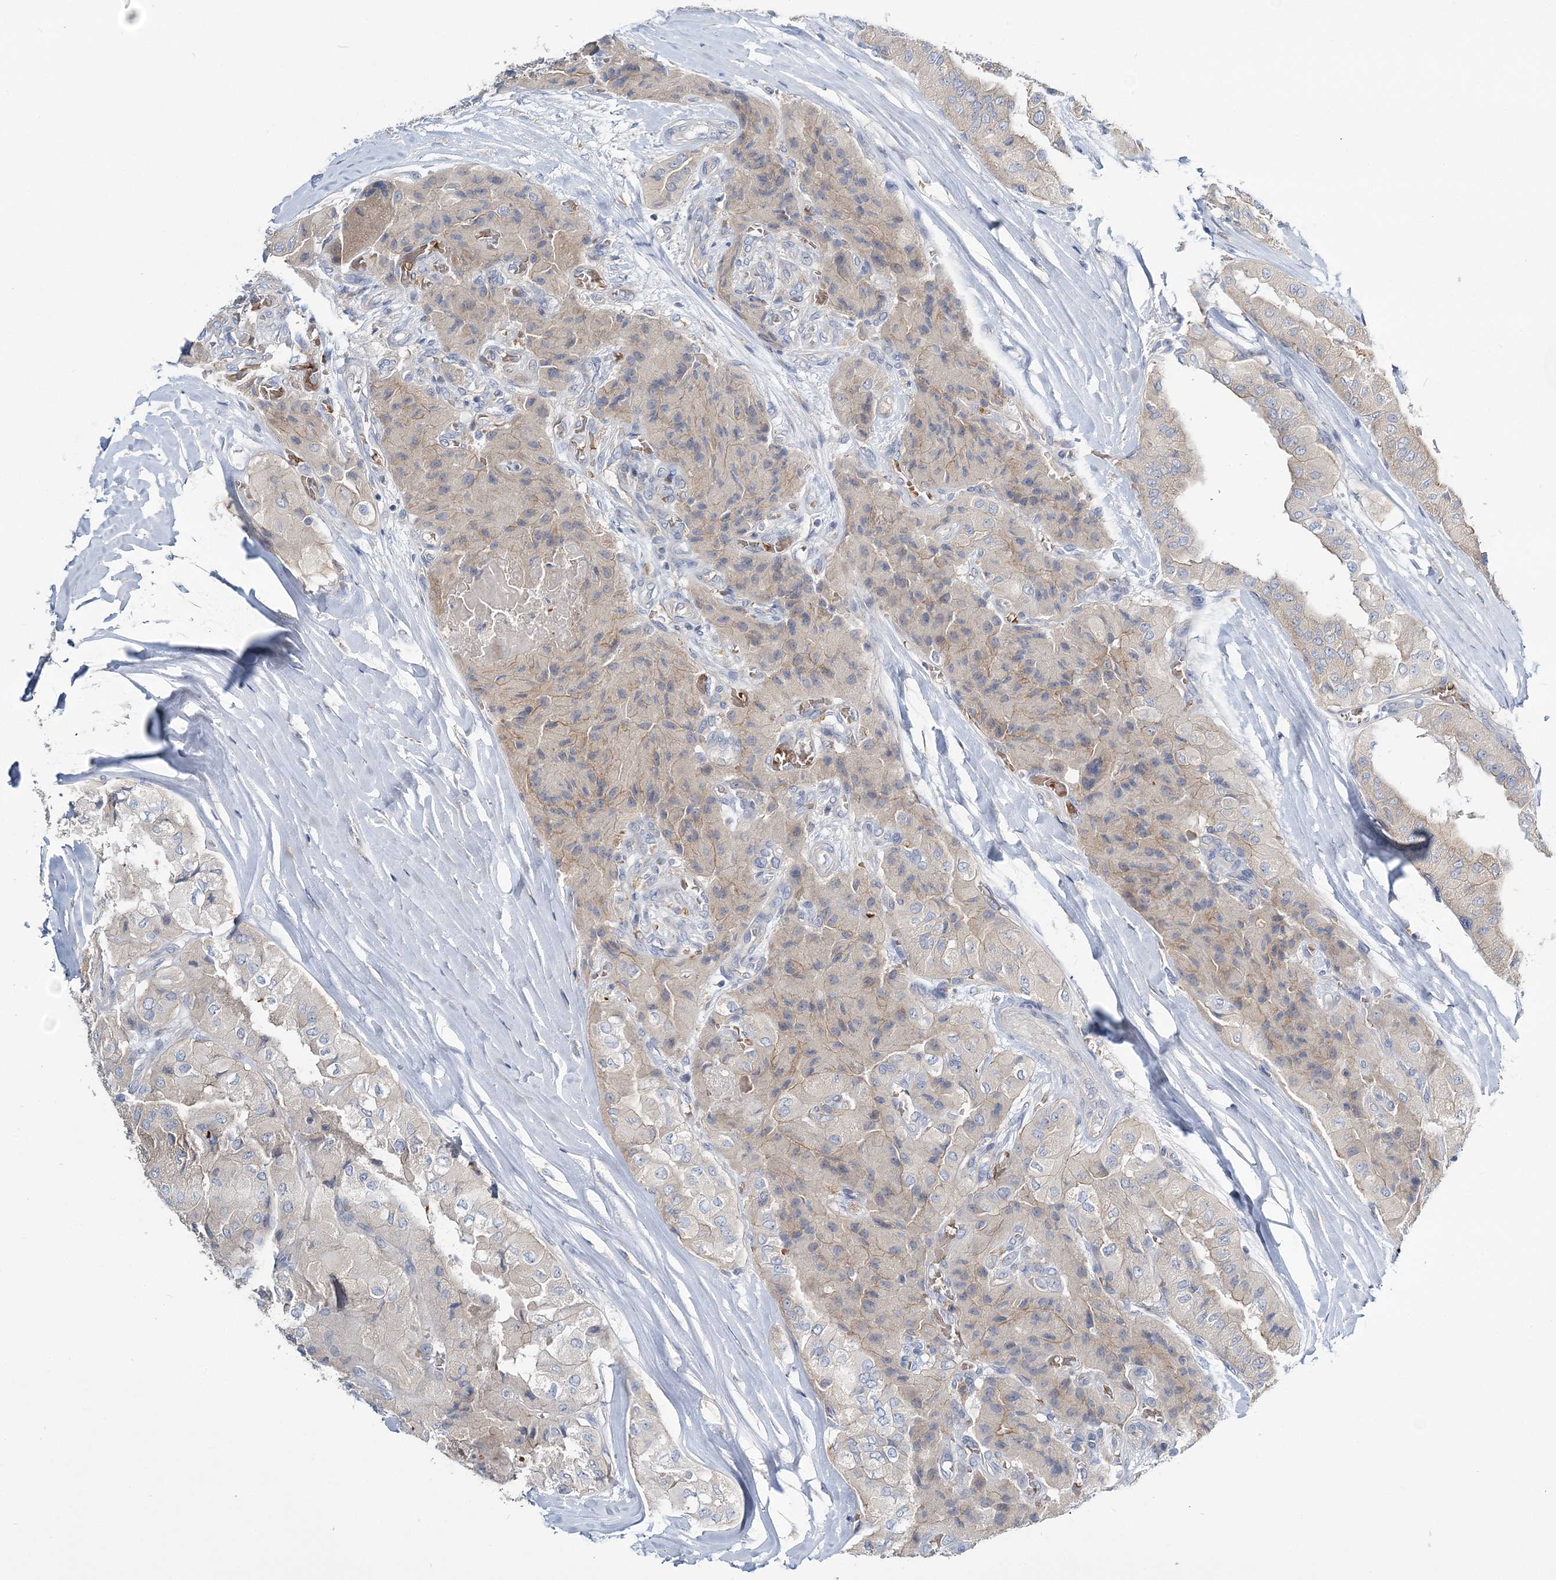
{"staining": {"intensity": "weak", "quantity": "<25%", "location": "cytoplasmic/membranous"}, "tissue": "thyroid cancer", "cell_type": "Tumor cells", "image_type": "cancer", "snomed": [{"axis": "morphology", "description": "Papillary adenocarcinoma, NOS"}, {"axis": "topography", "description": "Thyroid gland"}], "caption": "Immunohistochemistry image of thyroid cancer stained for a protein (brown), which exhibits no positivity in tumor cells.", "gene": "ATP11B", "patient": {"sex": "female", "age": 59}}